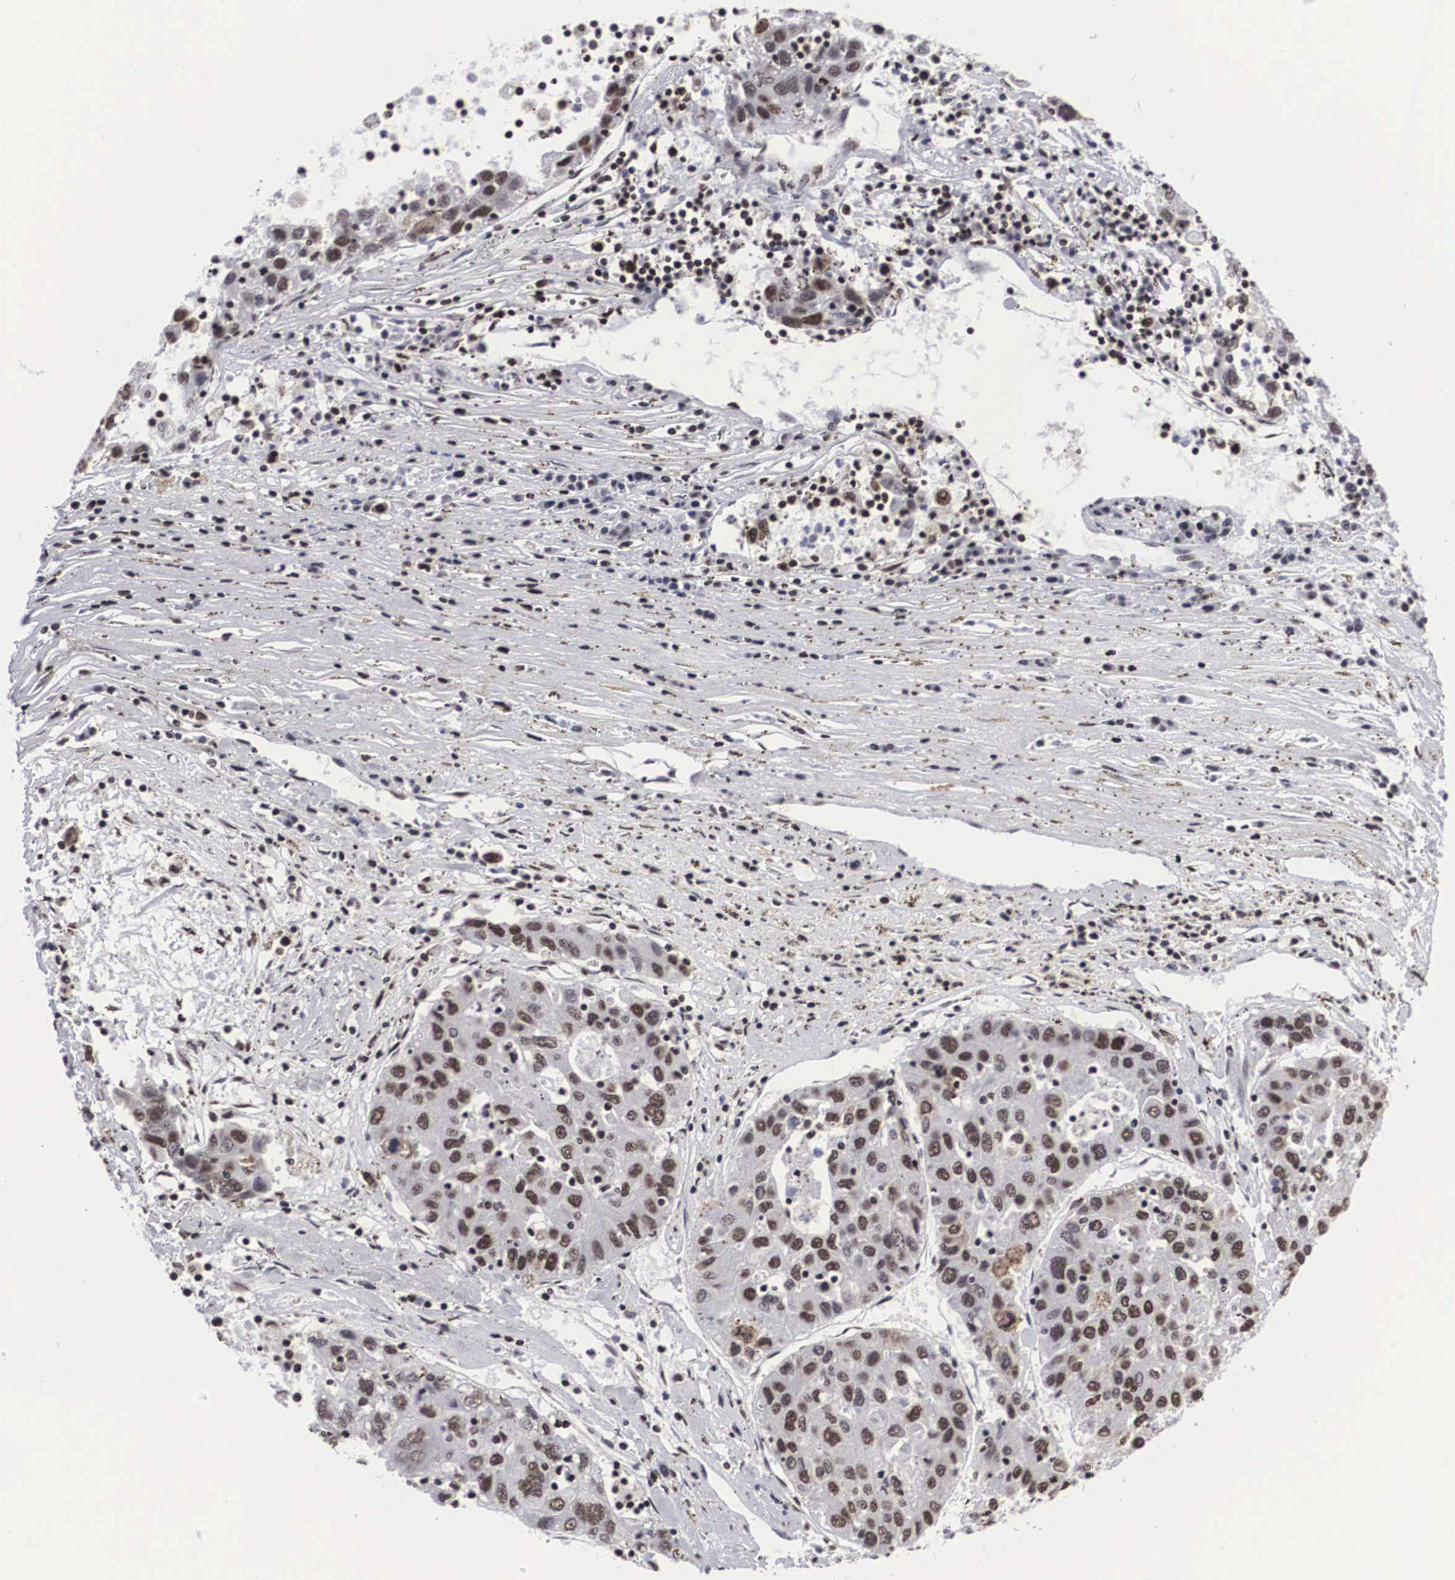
{"staining": {"intensity": "weak", "quantity": ">75%", "location": "nuclear"}, "tissue": "liver cancer", "cell_type": "Tumor cells", "image_type": "cancer", "snomed": [{"axis": "morphology", "description": "Carcinoma, Hepatocellular, NOS"}, {"axis": "topography", "description": "Liver"}], "caption": "Protein staining of liver hepatocellular carcinoma tissue displays weak nuclear expression in about >75% of tumor cells.", "gene": "ACIN1", "patient": {"sex": "male", "age": 49}}